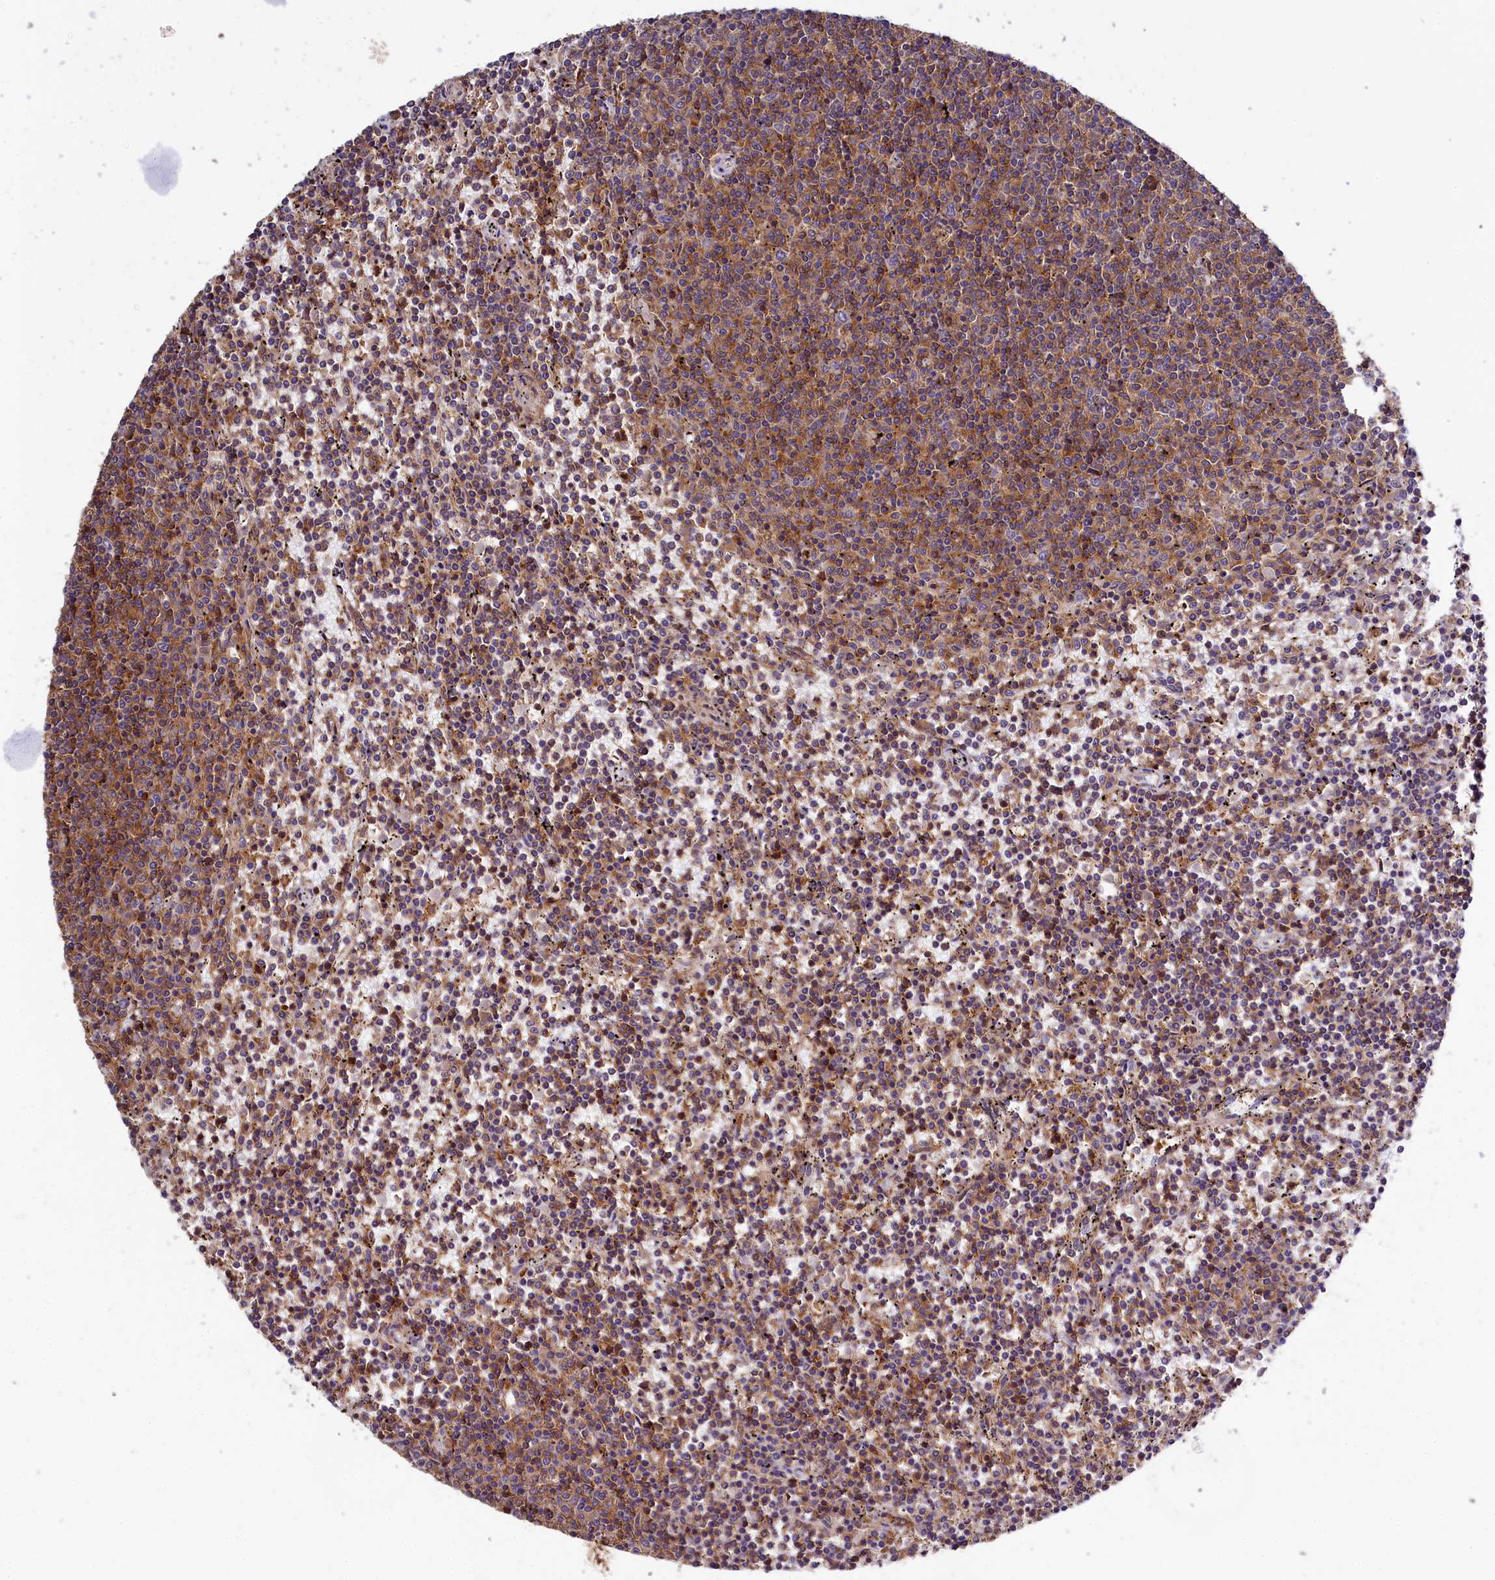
{"staining": {"intensity": "weak", "quantity": "25%-75%", "location": "cytoplasmic/membranous"}, "tissue": "lymphoma", "cell_type": "Tumor cells", "image_type": "cancer", "snomed": [{"axis": "morphology", "description": "Malignant lymphoma, non-Hodgkin's type, Low grade"}, {"axis": "topography", "description": "Spleen"}], "caption": "Weak cytoplasmic/membranous protein expression is identified in about 25%-75% of tumor cells in lymphoma.", "gene": "SKIDA1", "patient": {"sex": "female", "age": 50}}